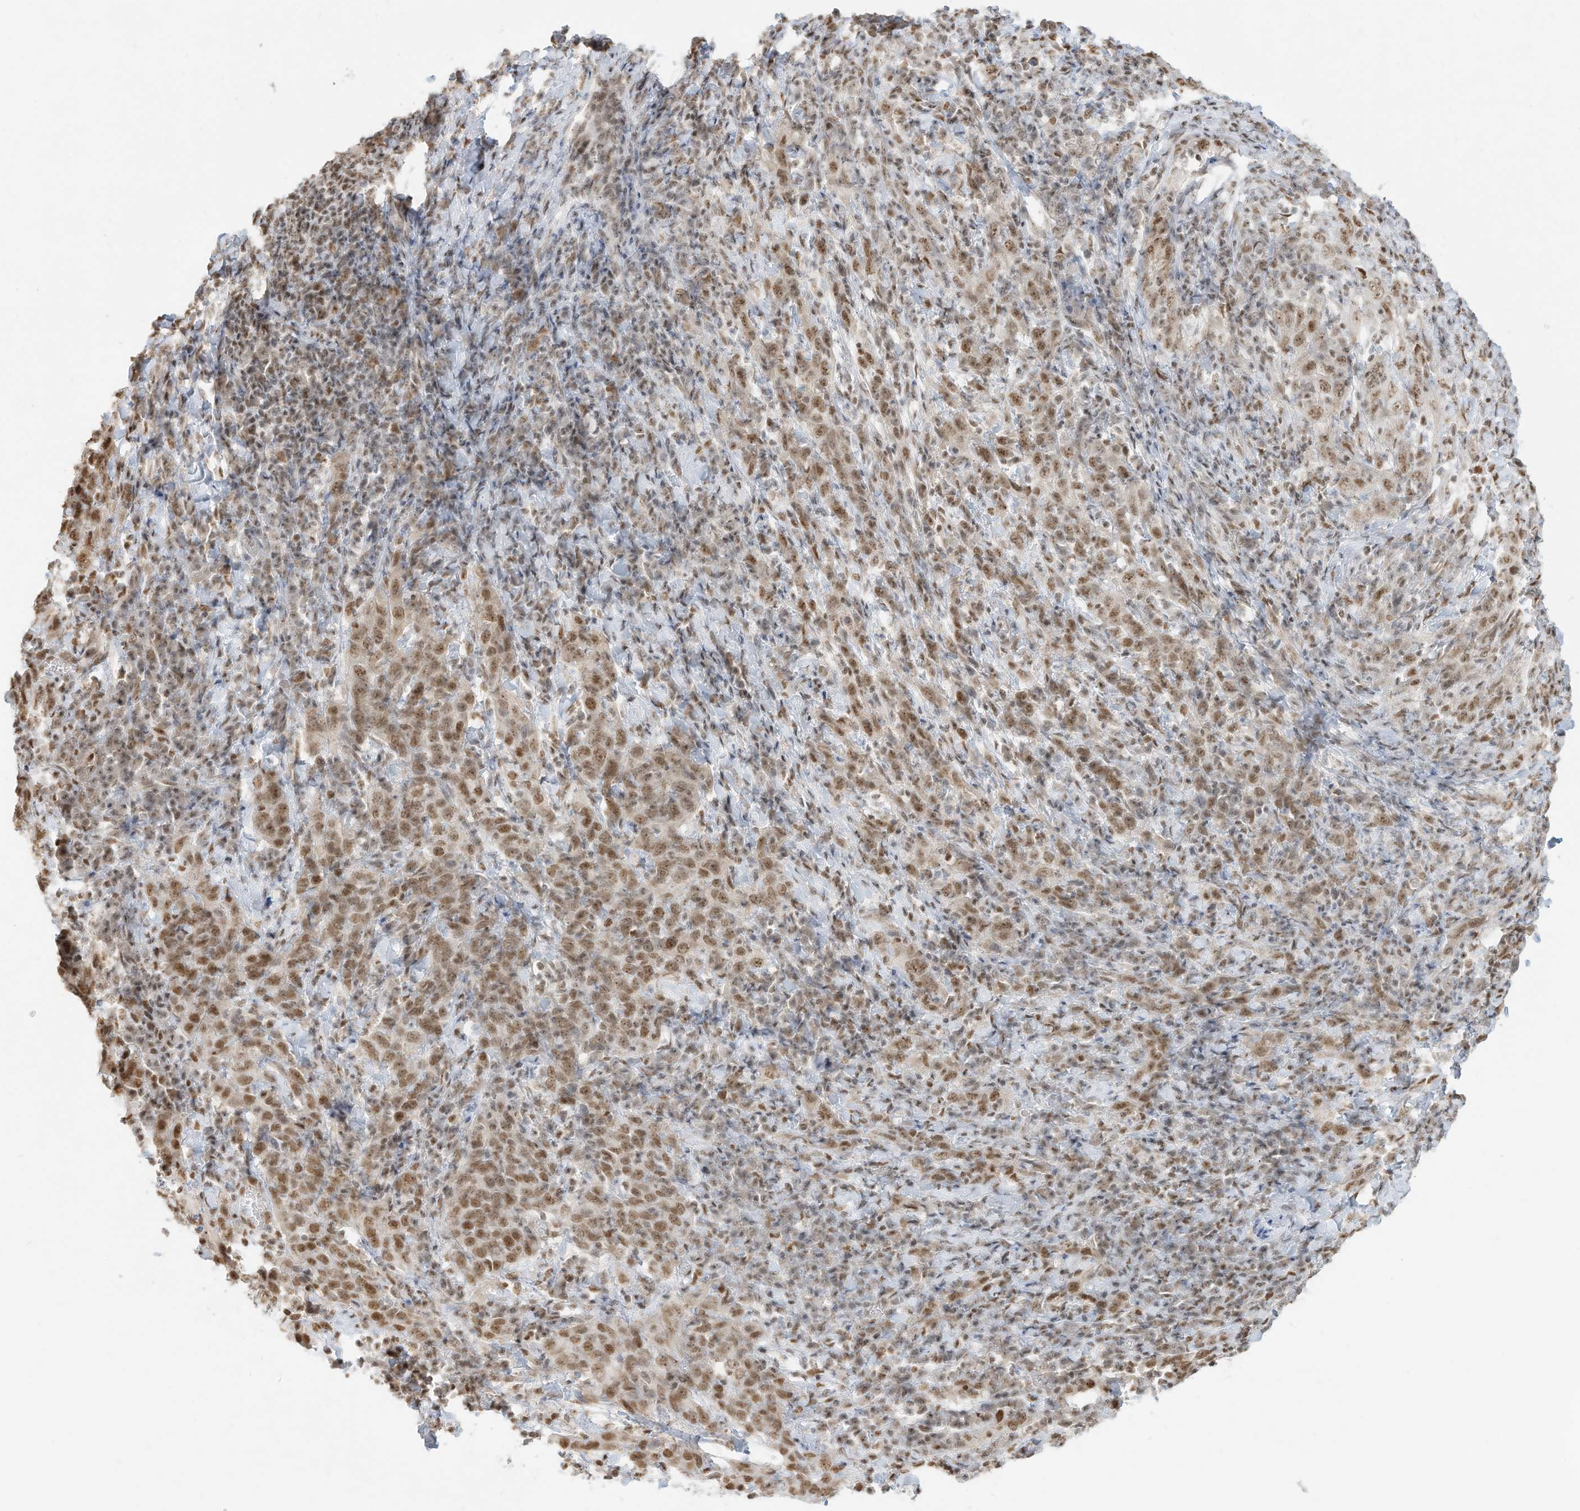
{"staining": {"intensity": "moderate", "quantity": ">75%", "location": "nuclear"}, "tissue": "cervical cancer", "cell_type": "Tumor cells", "image_type": "cancer", "snomed": [{"axis": "morphology", "description": "Squamous cell carcinoma, NOS"}, {"axis": "topography", "description": "Cervix"}], "caption": "An IHC micrograph of tumor tissue is shown. Protein staining in brown shows moderate nuclear positivity in cervical squamous cell carcinoma within tumor cells. (DAB IHC, brown staining for protein, blue staining for nuclei).", "gene": "NHSL1", "patient": {"sex": "female", "age": 46}}